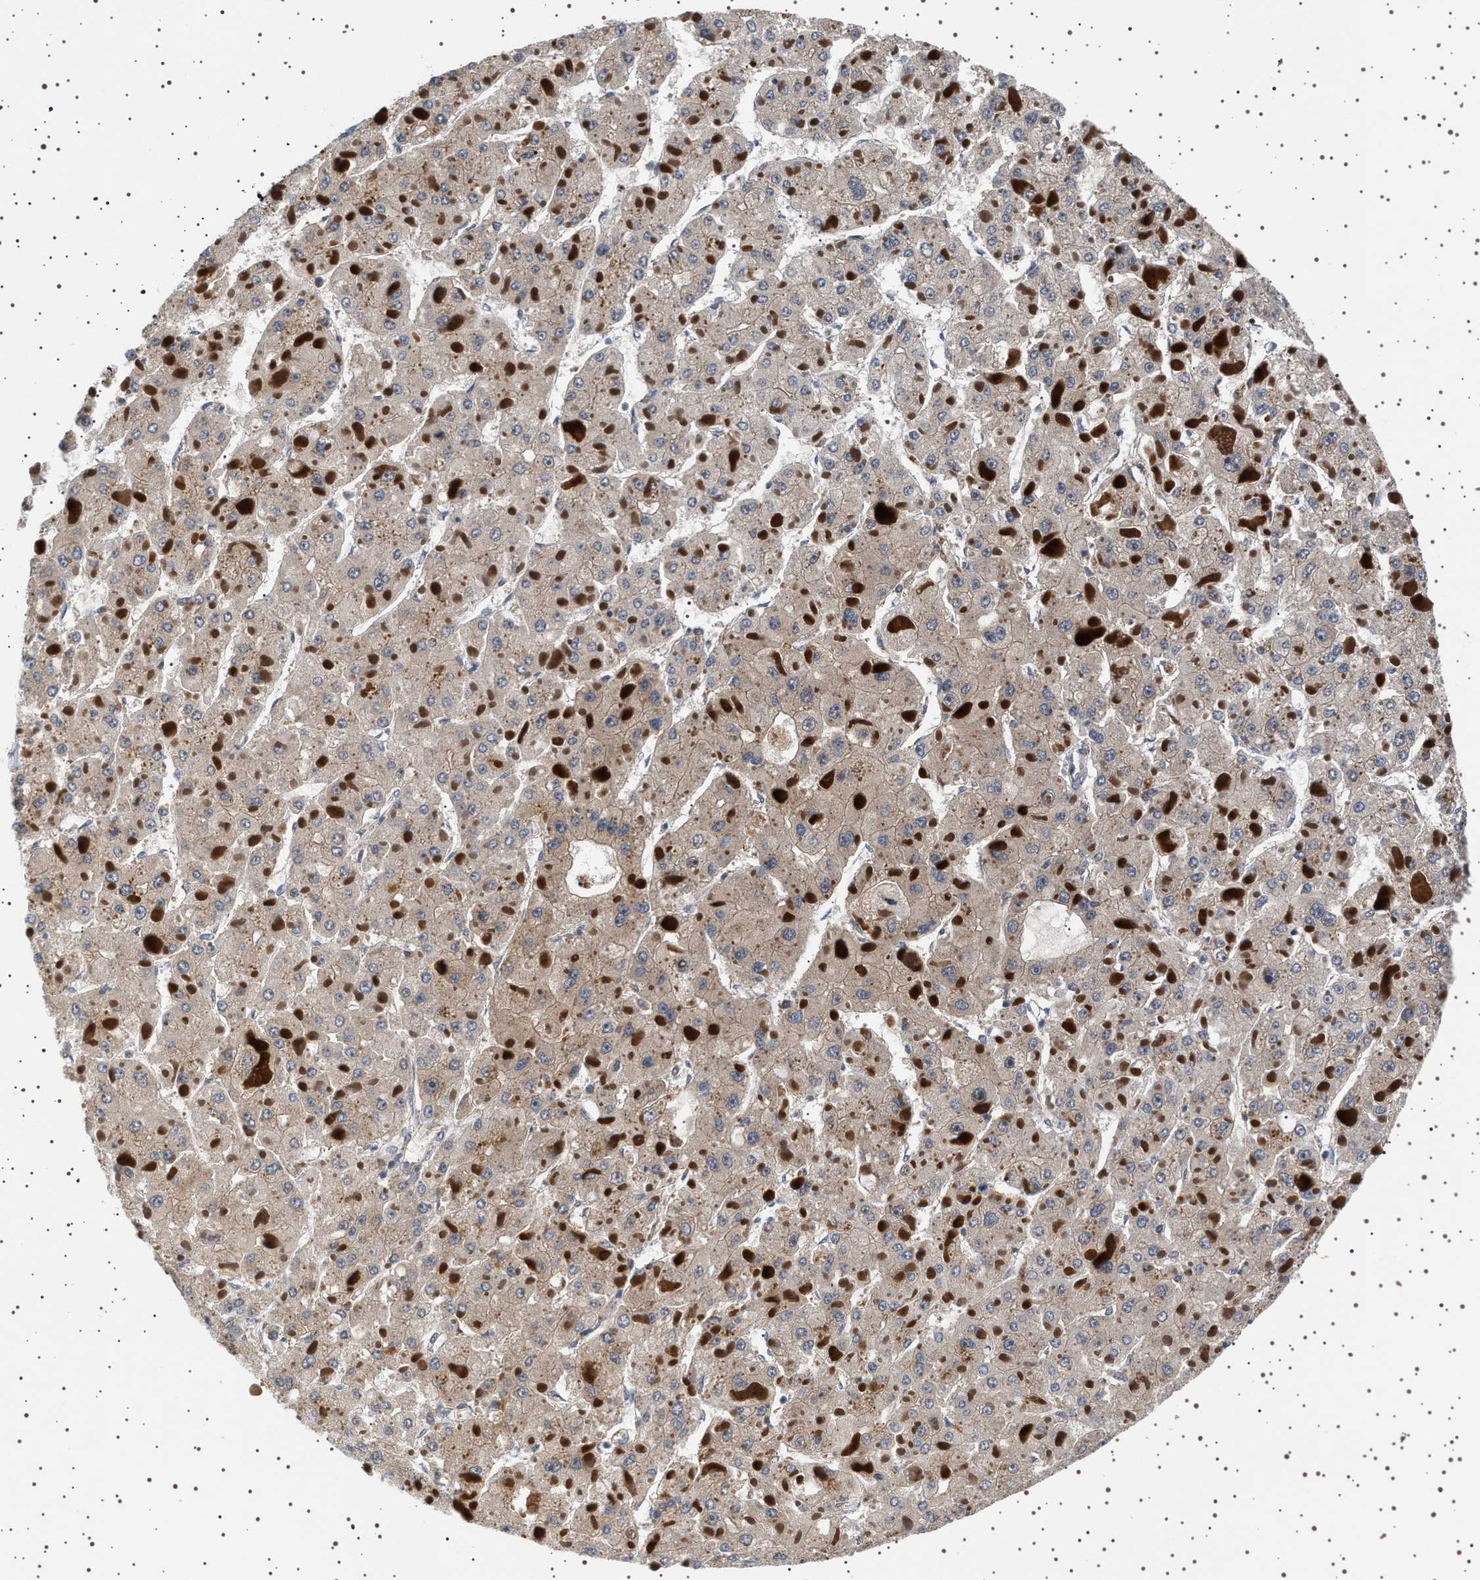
{"staining": {"intensity": "weak", "quantity": ">75%", "location": "cytoplasmic/membranous"}, "tissue": "liver cancer", "cell_type": "Tumor cells", "image_type": "cancer", "snomed": [{"axis": "morphology", "description": "Carcinoma, Hepatocellular, NOS"}, {"axis": "topography", "description": "Liver"}], "caption": "Immunohistochemical staining of liver cancer (hepatocellular carcinoma) displays weak cytoplasmic/membranous protein staining in approximately >75% of tumor cells.", "gene": "BAG3", "patient": {"sex": "female", "age": 73}}